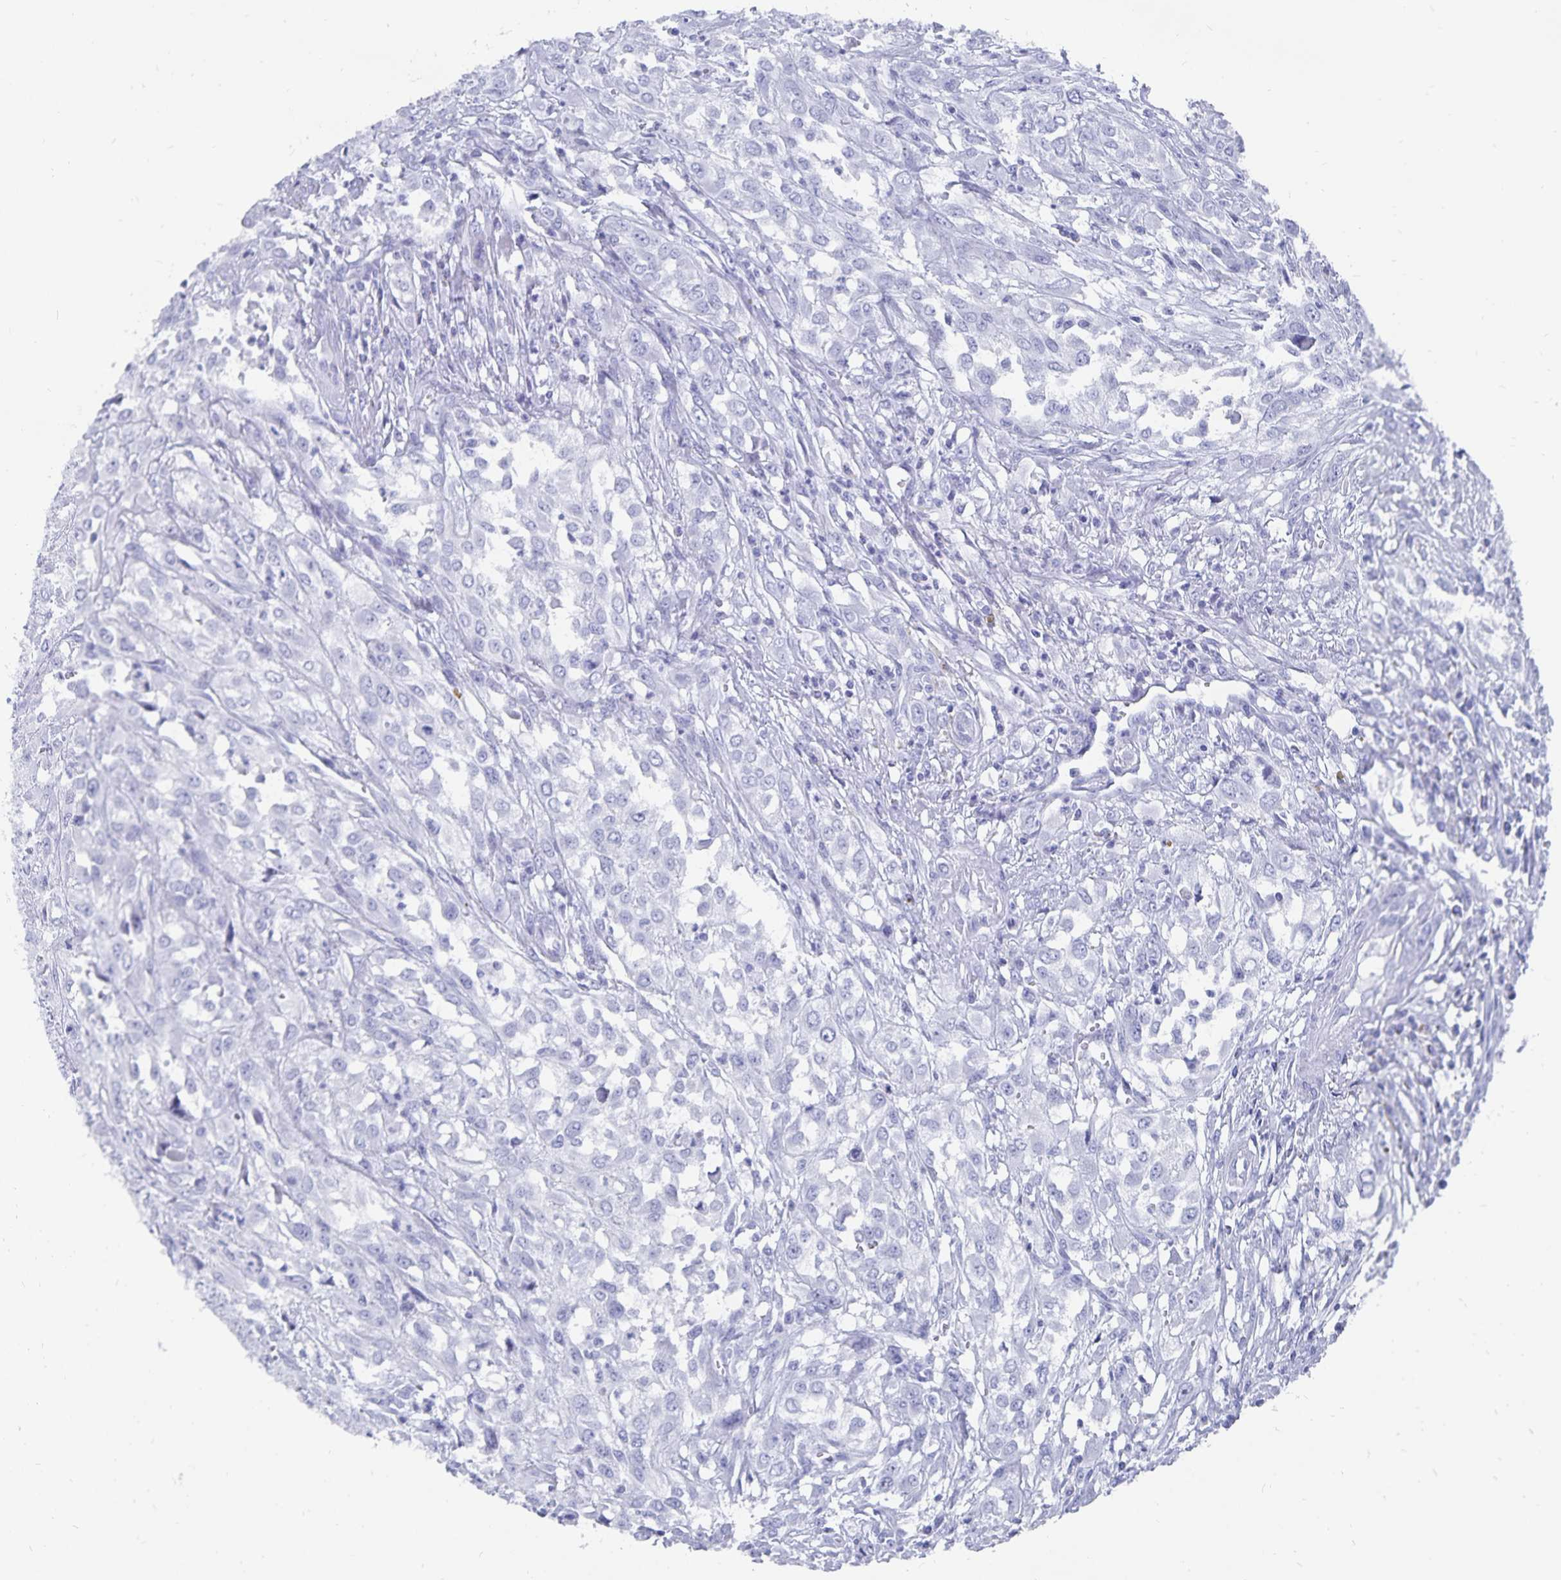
{"staining": {"intensity": "negative", "quantity": "none", "location": "none"}, "tissue": "urothelial cancer", "cell_type": "Tumor cells", "image_type": "cancer", "snomed": [{"axis": "morphology", "description": "Urothelial carcinoma, High grade"}, {"axis": "topography", "description": "Urinary bladder"}], "caption": "Tumor cells are negative for brown protein staining in urothelial cancer.", "gene": "ADH1A", "patient": {"sex": "male", "age": 67}}